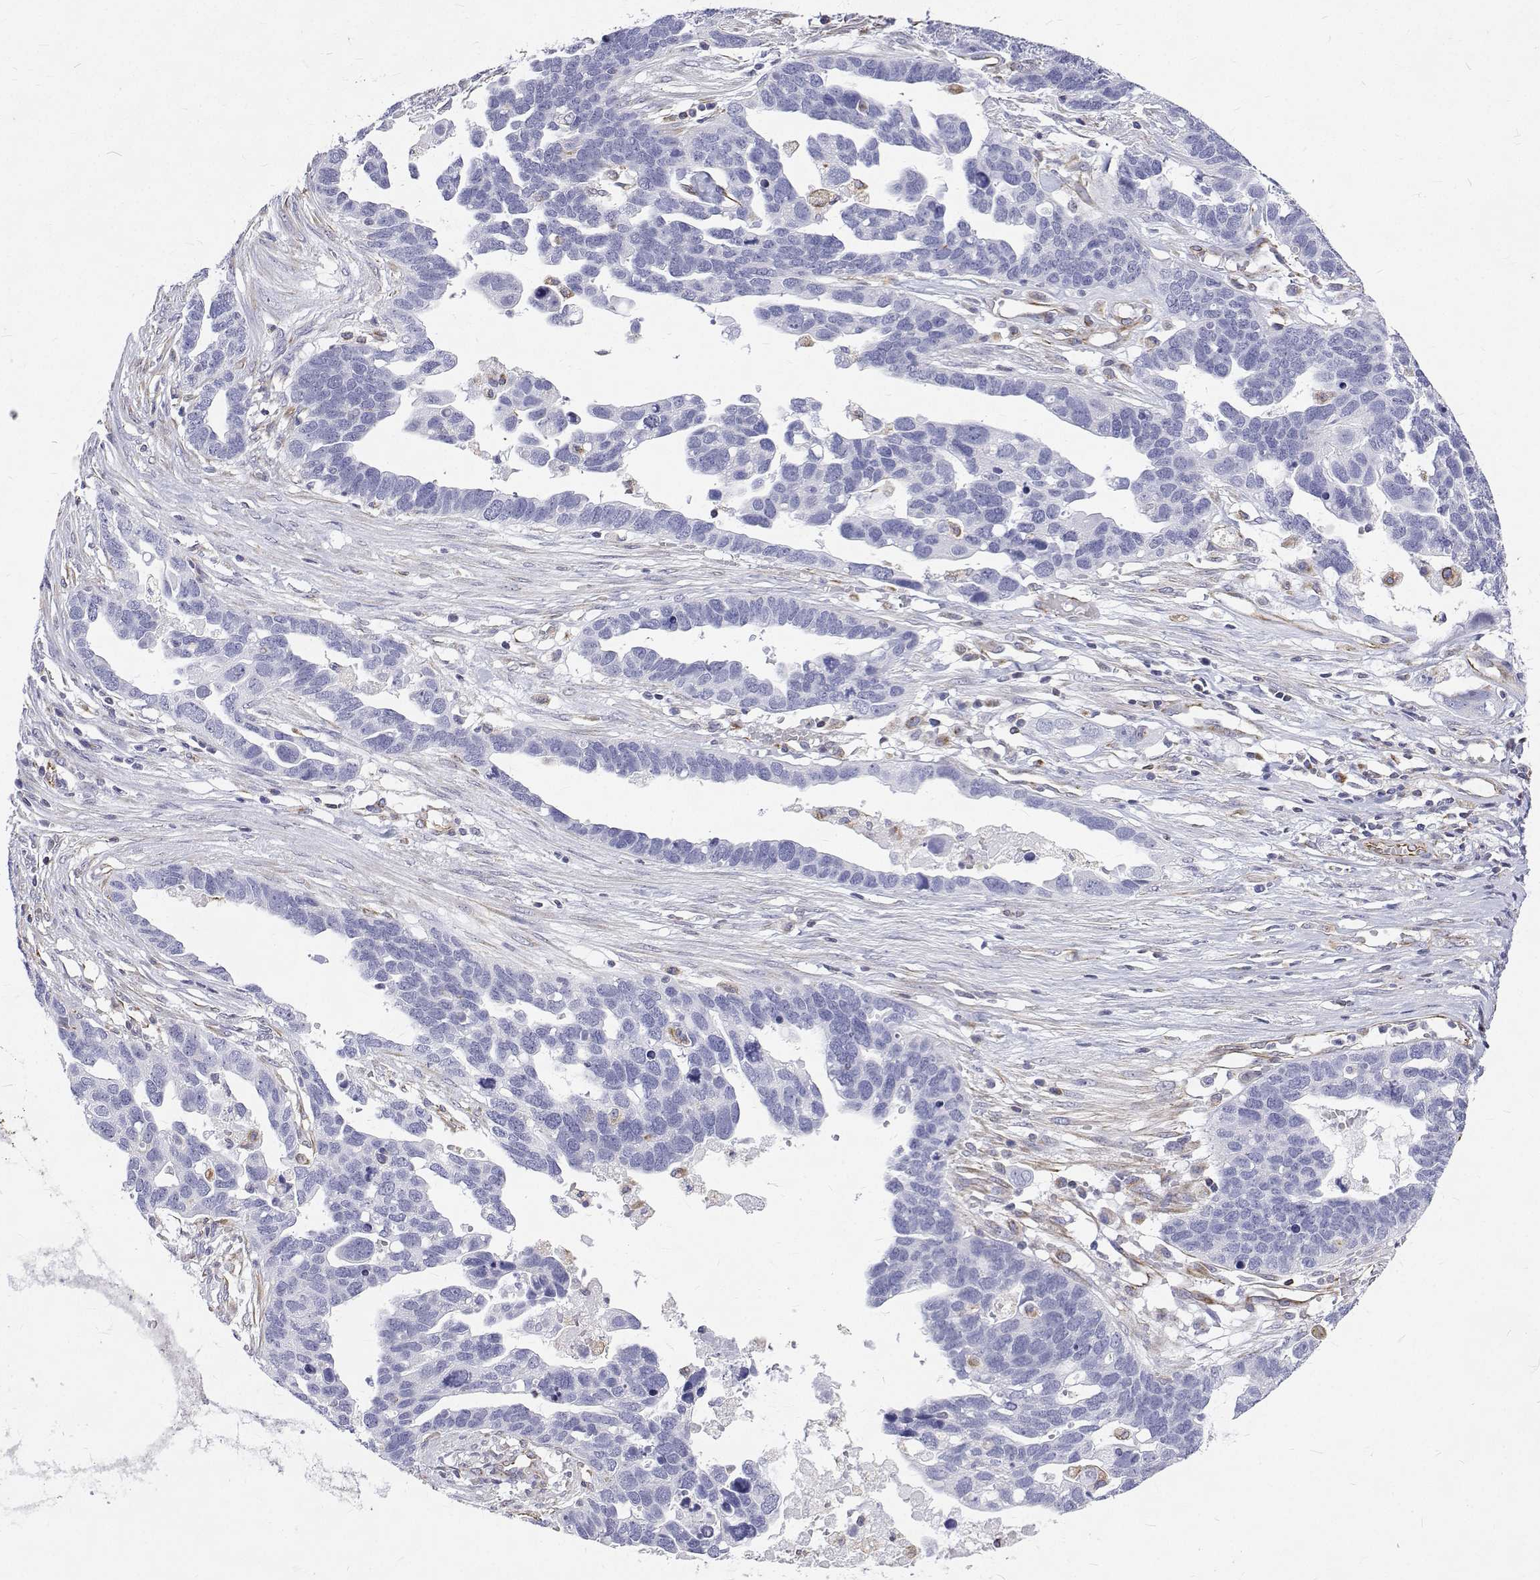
{"staining": {"intensity": "negative", "quantity": "none", "location": "none"}, "tissue": "ovarian cancer", "cell_type": "Tumor cells", "image_type": "cancer", "snomed": [{"axis": "morphology", "description": "Cystadenocarcinoma, serous, NOS"}, {"axis": "topography", "description": "Ovary"}], "caption": "An immunohistochemistry (IHC) image of ovarian cancer (serous cystadenocarcinoma) is shown. There is no staining in tumor cells of ovarian cancer (serous cystadenocarcinoma).", "gene": "OPRPN", "patient": {"sex": "female", "age": 54}}